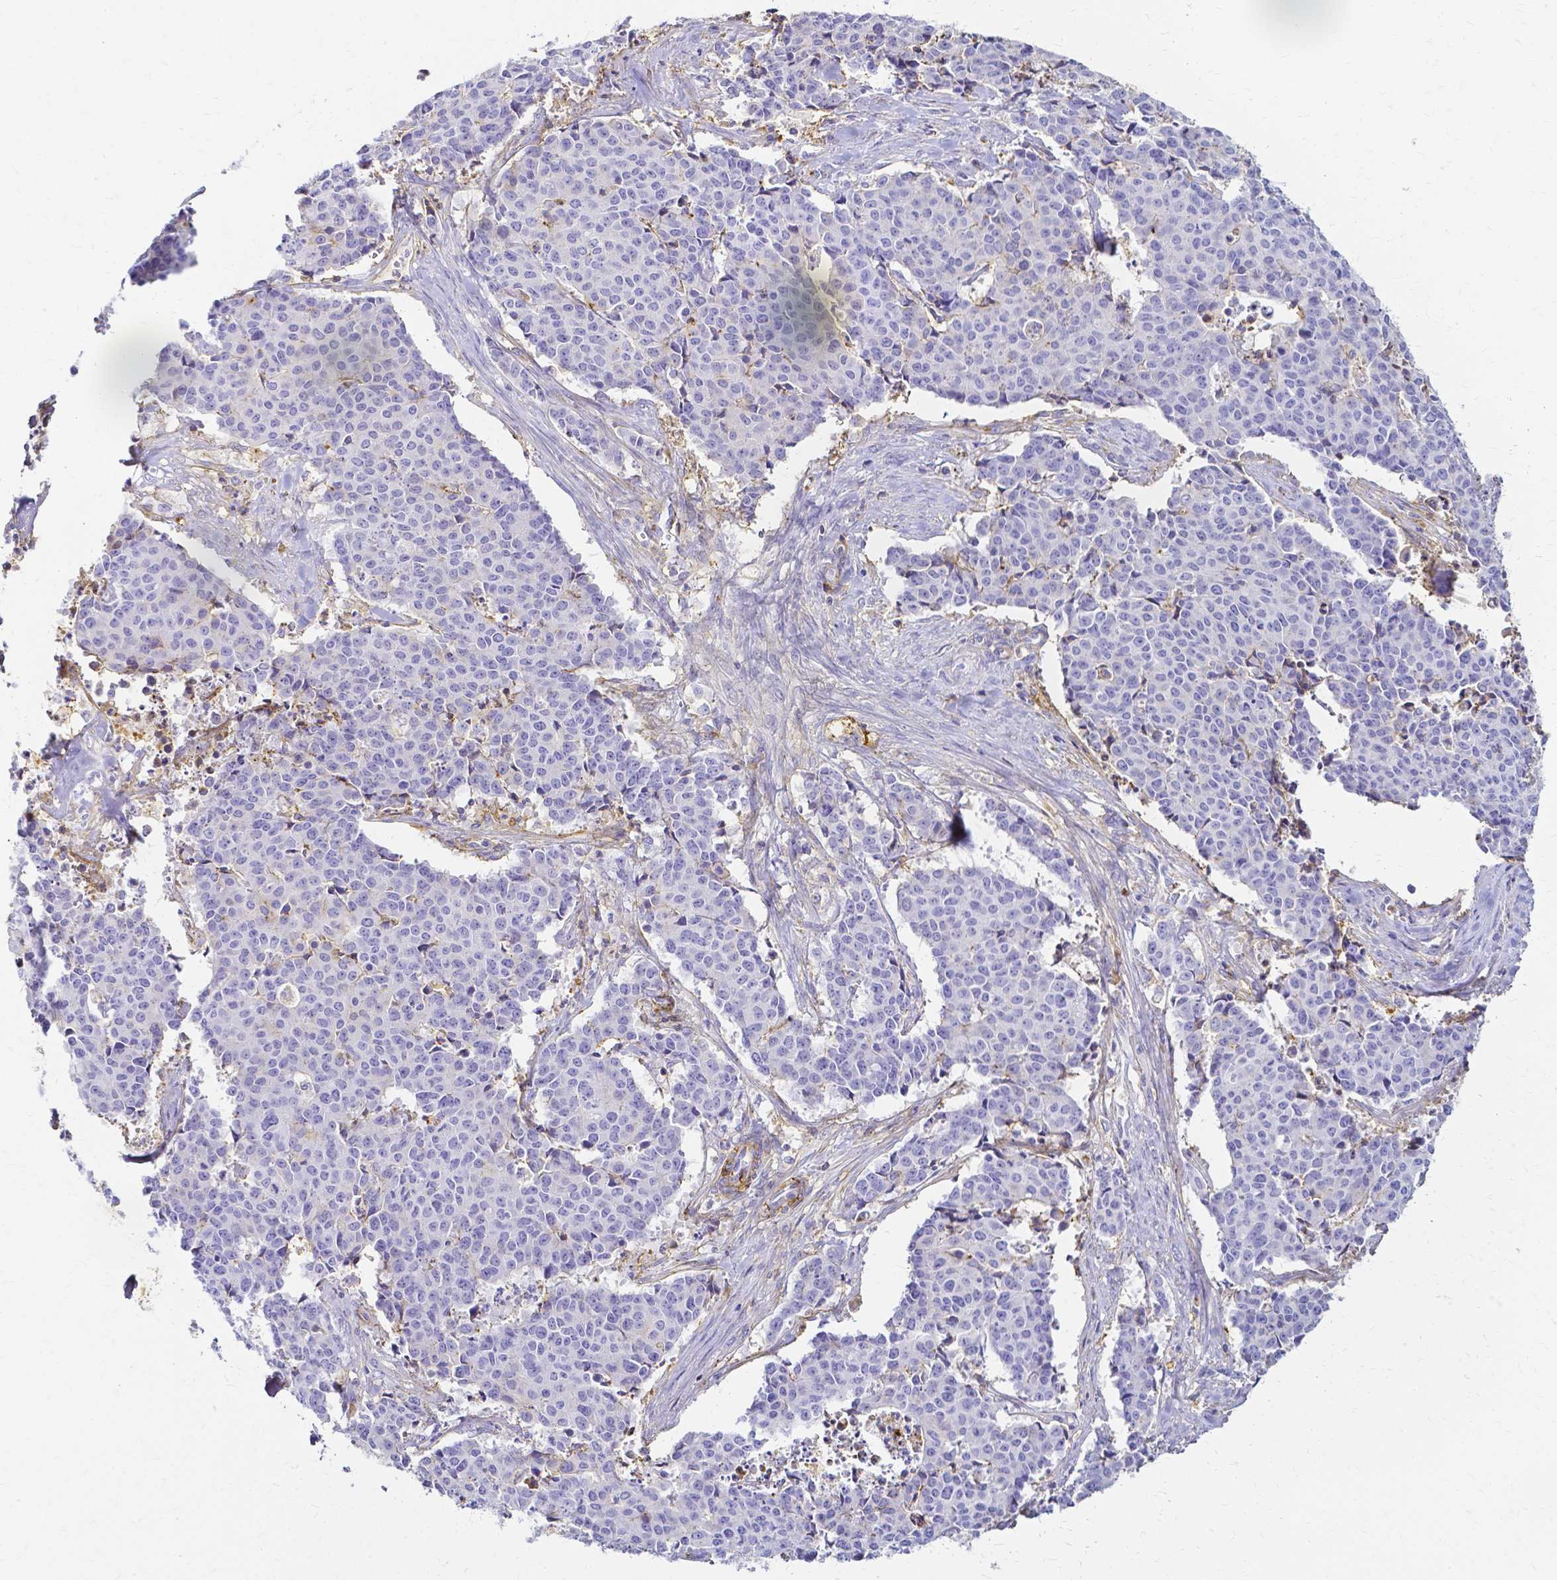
{"staining": {"intensity": "negative", "quantity": "none", "location": "none"}, "tissue": "cervical cancer", "cell_type": "Tumor cells", "image_type": "cancer", "snomed": [{"axis": "morphology", "description": "Squamous cell carcinoma, NOS"}, {"axis": "topography", "description": "Cervix"}], "caption": "The histopathology image displays no staining of tumor cells in cervical cancer (squamous cell carcinoma).", "gene": "HSPA12A", "patient": {"sex": "female", "age": 28}}